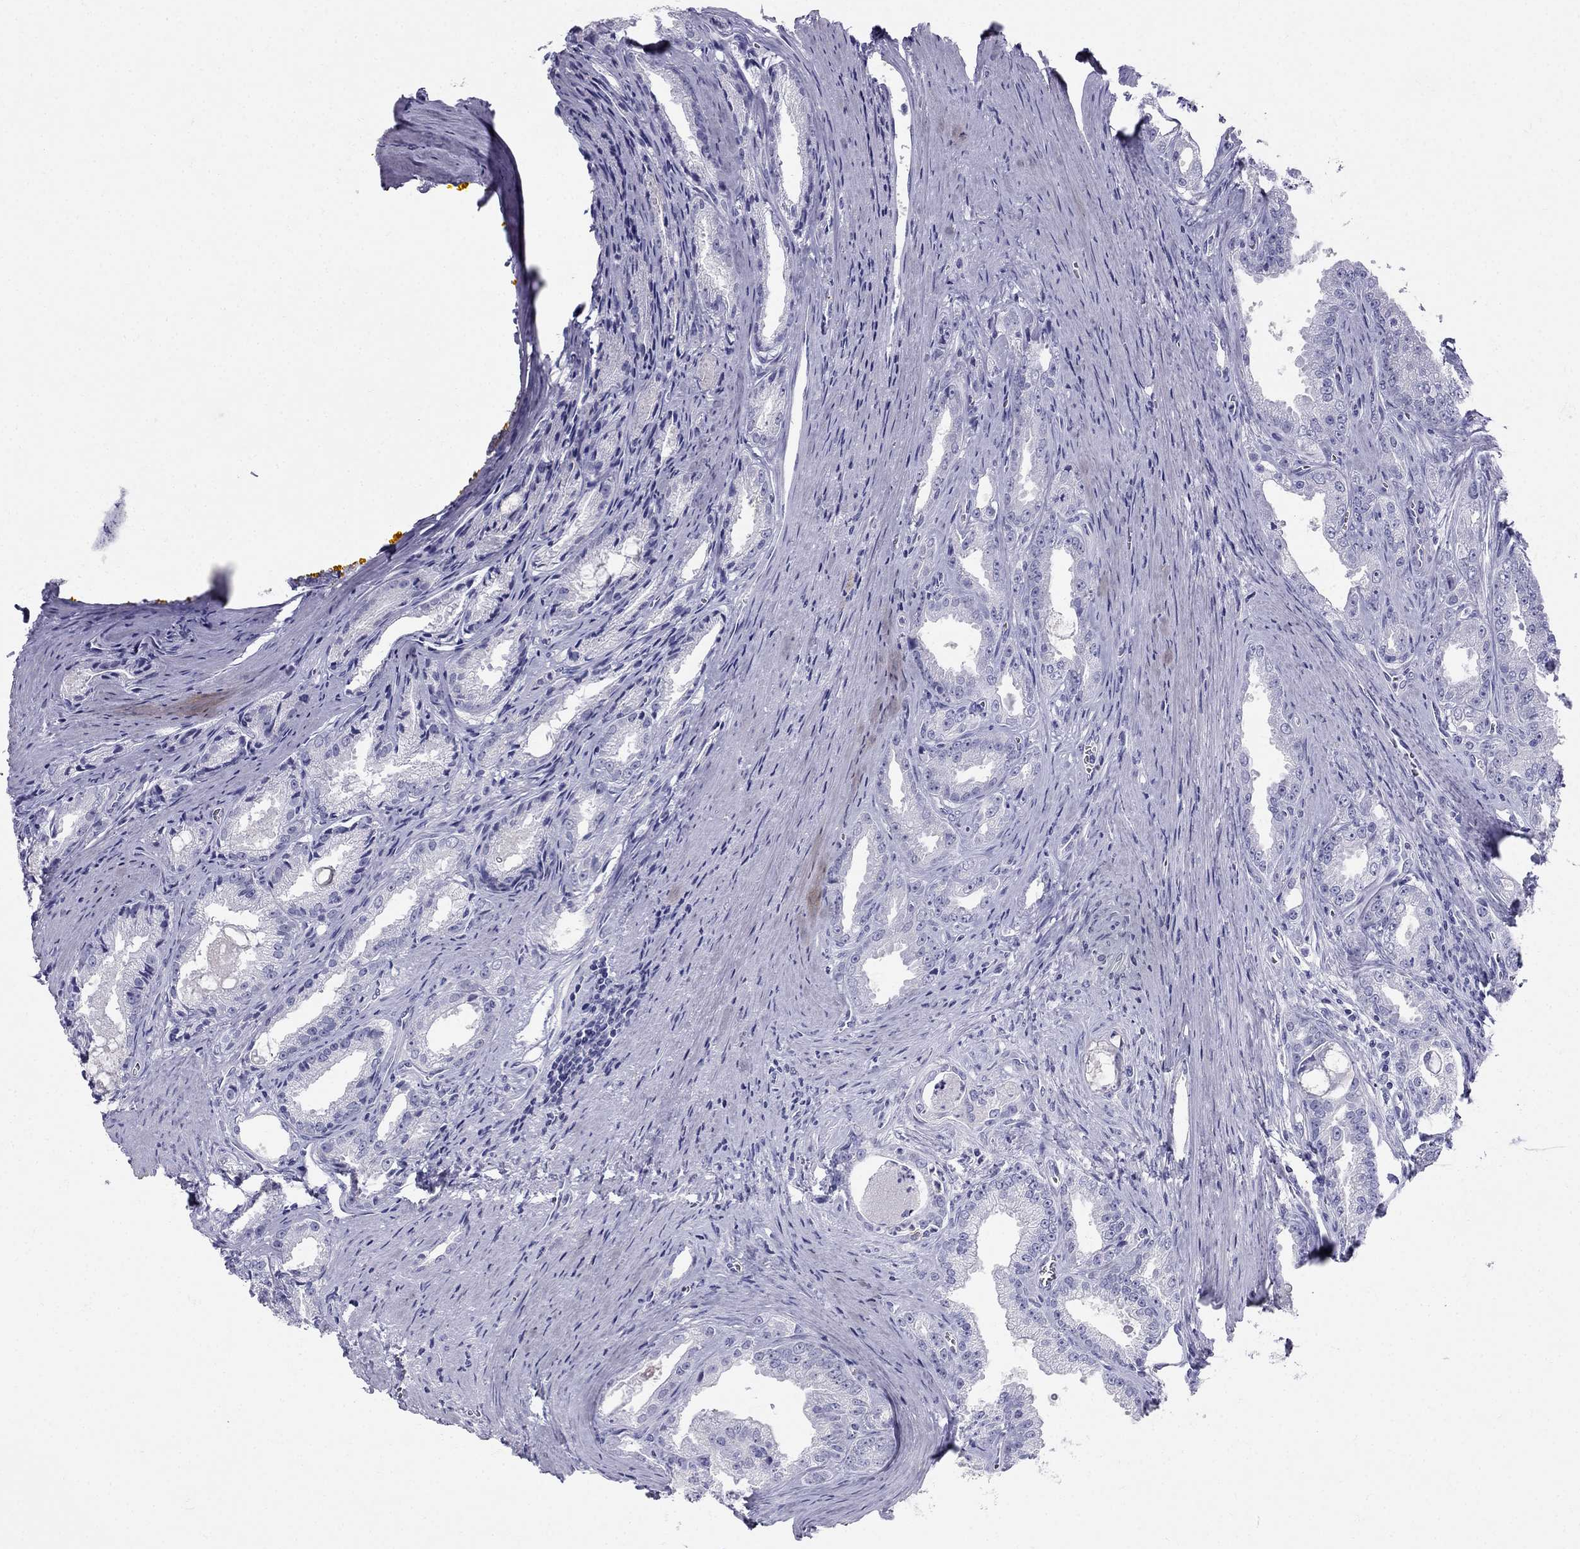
{"staining": {"intensity": "negative", "quantity": "none", "location": "none"}, "tissue": "prostate cancer", "cell_type": "Tumor cells", "image_type": "cancer", "snomed": [{"axis": "morphology", "description": "Adenocarcinoma, NOS"}, {"axis": "morphology", "description": "Adenocarcinoma, High grade"}, {"axis": "topography", "description": "Prostate"}], "caption": "This micrograph is of high-grade adenocarcinoma (prostate) stained with immunohistochemistry to label a protein in brown with the nuclei are counter-stained blue. There is no expression in tumor cells.", "gene": "RFLNA", "patient": {"sex": "male", "age": 70}}